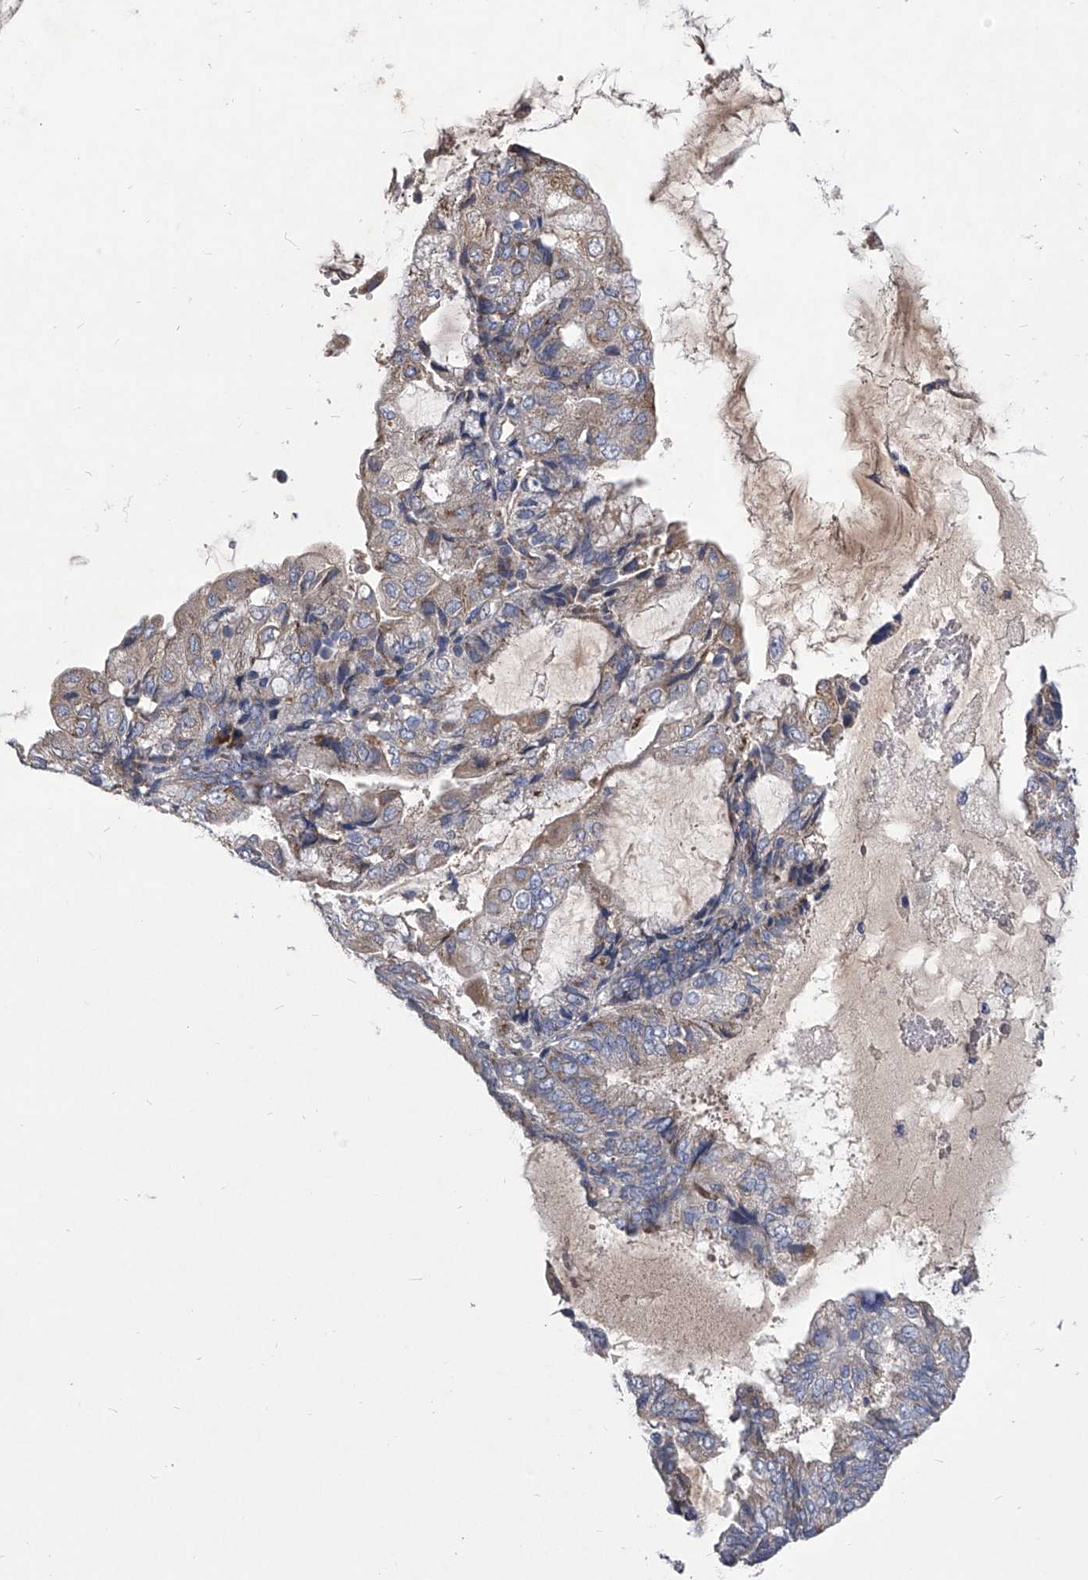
{"staining": {"intensity": "negative", "quantity": "none", "location": "none"}, "tissue": "endometrial cancer", "cell_type": "Tumor cells", "image_type": "cancer", "snomed": [{"axis": "morphology", "description": "Adenocarcinoma, NOS"}, {"axis": "topography", "description": "Endometrium"}], "caption": "This image is of endometrial adenocarcinoma stained with immunohistochemistry to label a protein in brown with the nuclei are counter-stained blue. There is no expression in tumor cells.", "gene": "CCR4", "patient": {"sex": "female", "age": 81}}